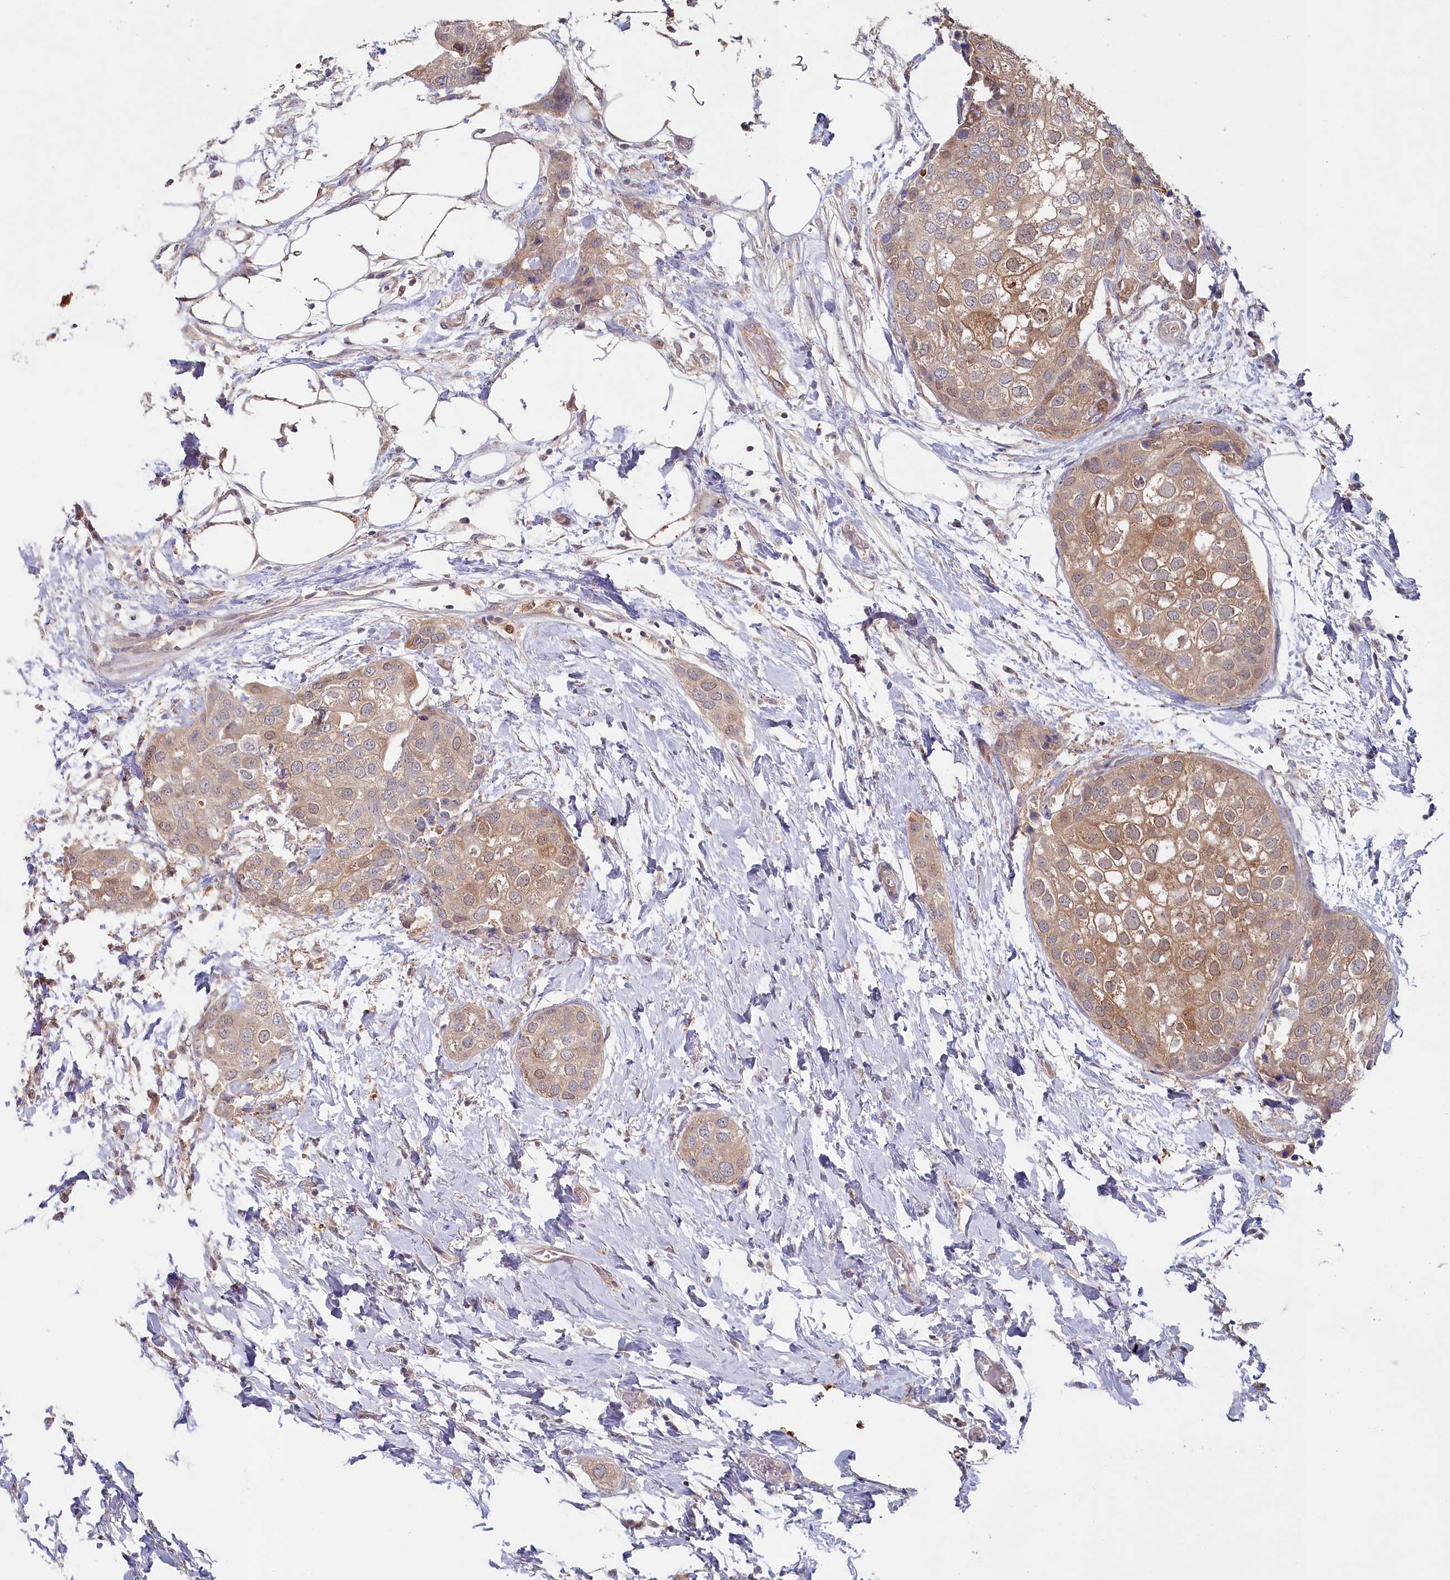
{"staining": {"intensity": "moderate", "quantity": "25%-75%", "location": "cytoplasmic/membranous"}, "tissue": "urothelial cancer", "cell_type": "Tumor cells", "image_type": "cancer", "snomed": [{"axis": "morphology", "description": "Urothelial carcinoma, High grade"}, {"axis": "topography", "description": "Urinary bladder"}], "caption": "There is medium levels of moderate cytoplasmic/membranous expression in tumor cells of urothelial cancer, as demonstrated by immunohistochemical staining (brown color).", "gene": "AAMDC", "patient": {"sex": "male", "age": 64}}